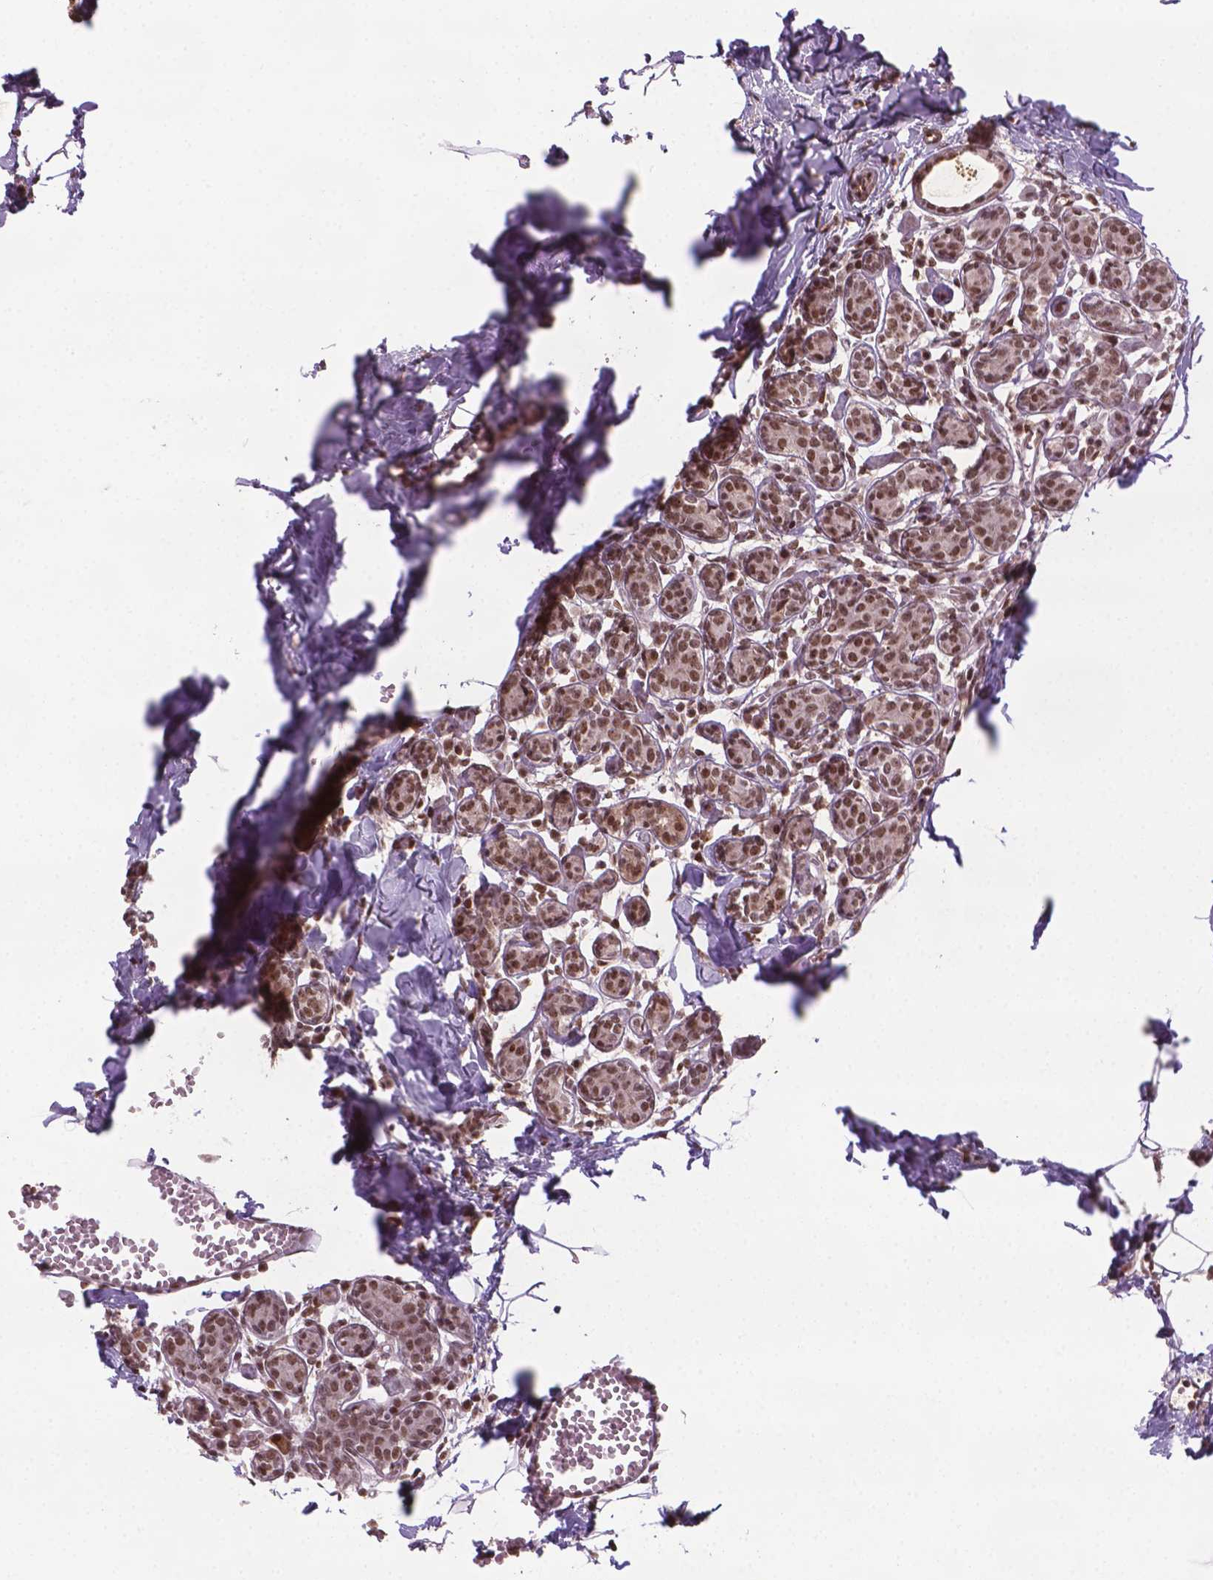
{"staining": {"intensity": "strong", "quantity": ">75%", "location": "nuclear"}, "tissue": "breast cancer", "cell_type": "Tumor cells", "image_type": "cancer", "snomed": [{"axis": "morphology", "description": "Duct carcinoma"}, {"axis": "topography", "description": "Breast"}], "caption": "Immunohistochemistry (IHC) image of neoplastic tissue: human breast invasive ductal carcinoma stained using immunohistochemistry shows high levels of strong protein expression localized specifically in the nuclear of tumor cells, appearing as a nuclear brown color.", "gene": "SIRT6", "patient": {"sex": "female", "age": 38}}